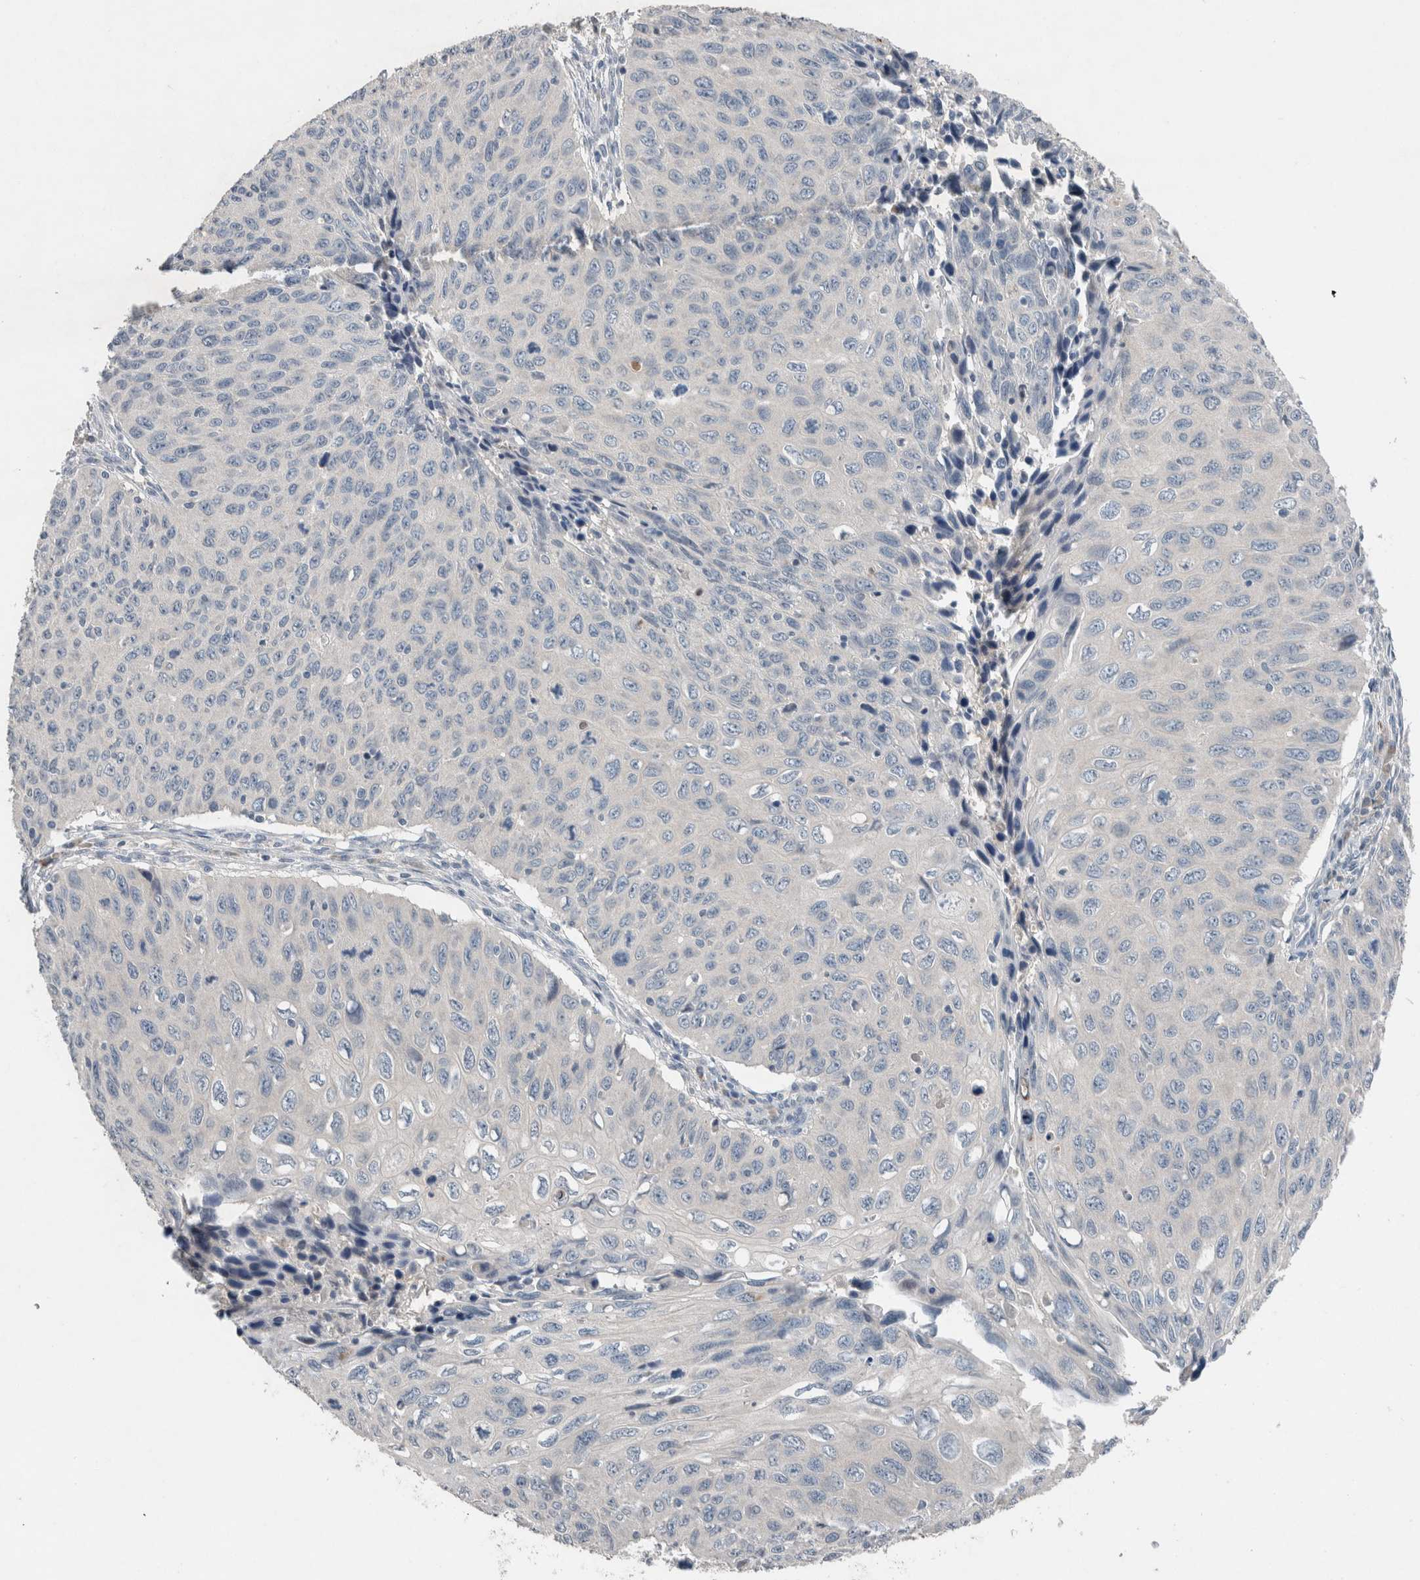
{"staining": {"intensity": "negative", "quantity": "none", "location": "none"}, "tissue": "cervical cancer", "cell_type": "Tumor cells", "image_type": "cancer", "snomed": [{"axis": "morphology", "description": "Squamous cell carcinoma, NOS"}, {"axis": "topography", "description": "Cervix"}], "caption": "Immunohistochemical staining of human cervical cancer displays no significant staining in tumor cells.", "gene": "UGCG", "patient": {"sex": "female", "age": 53}}